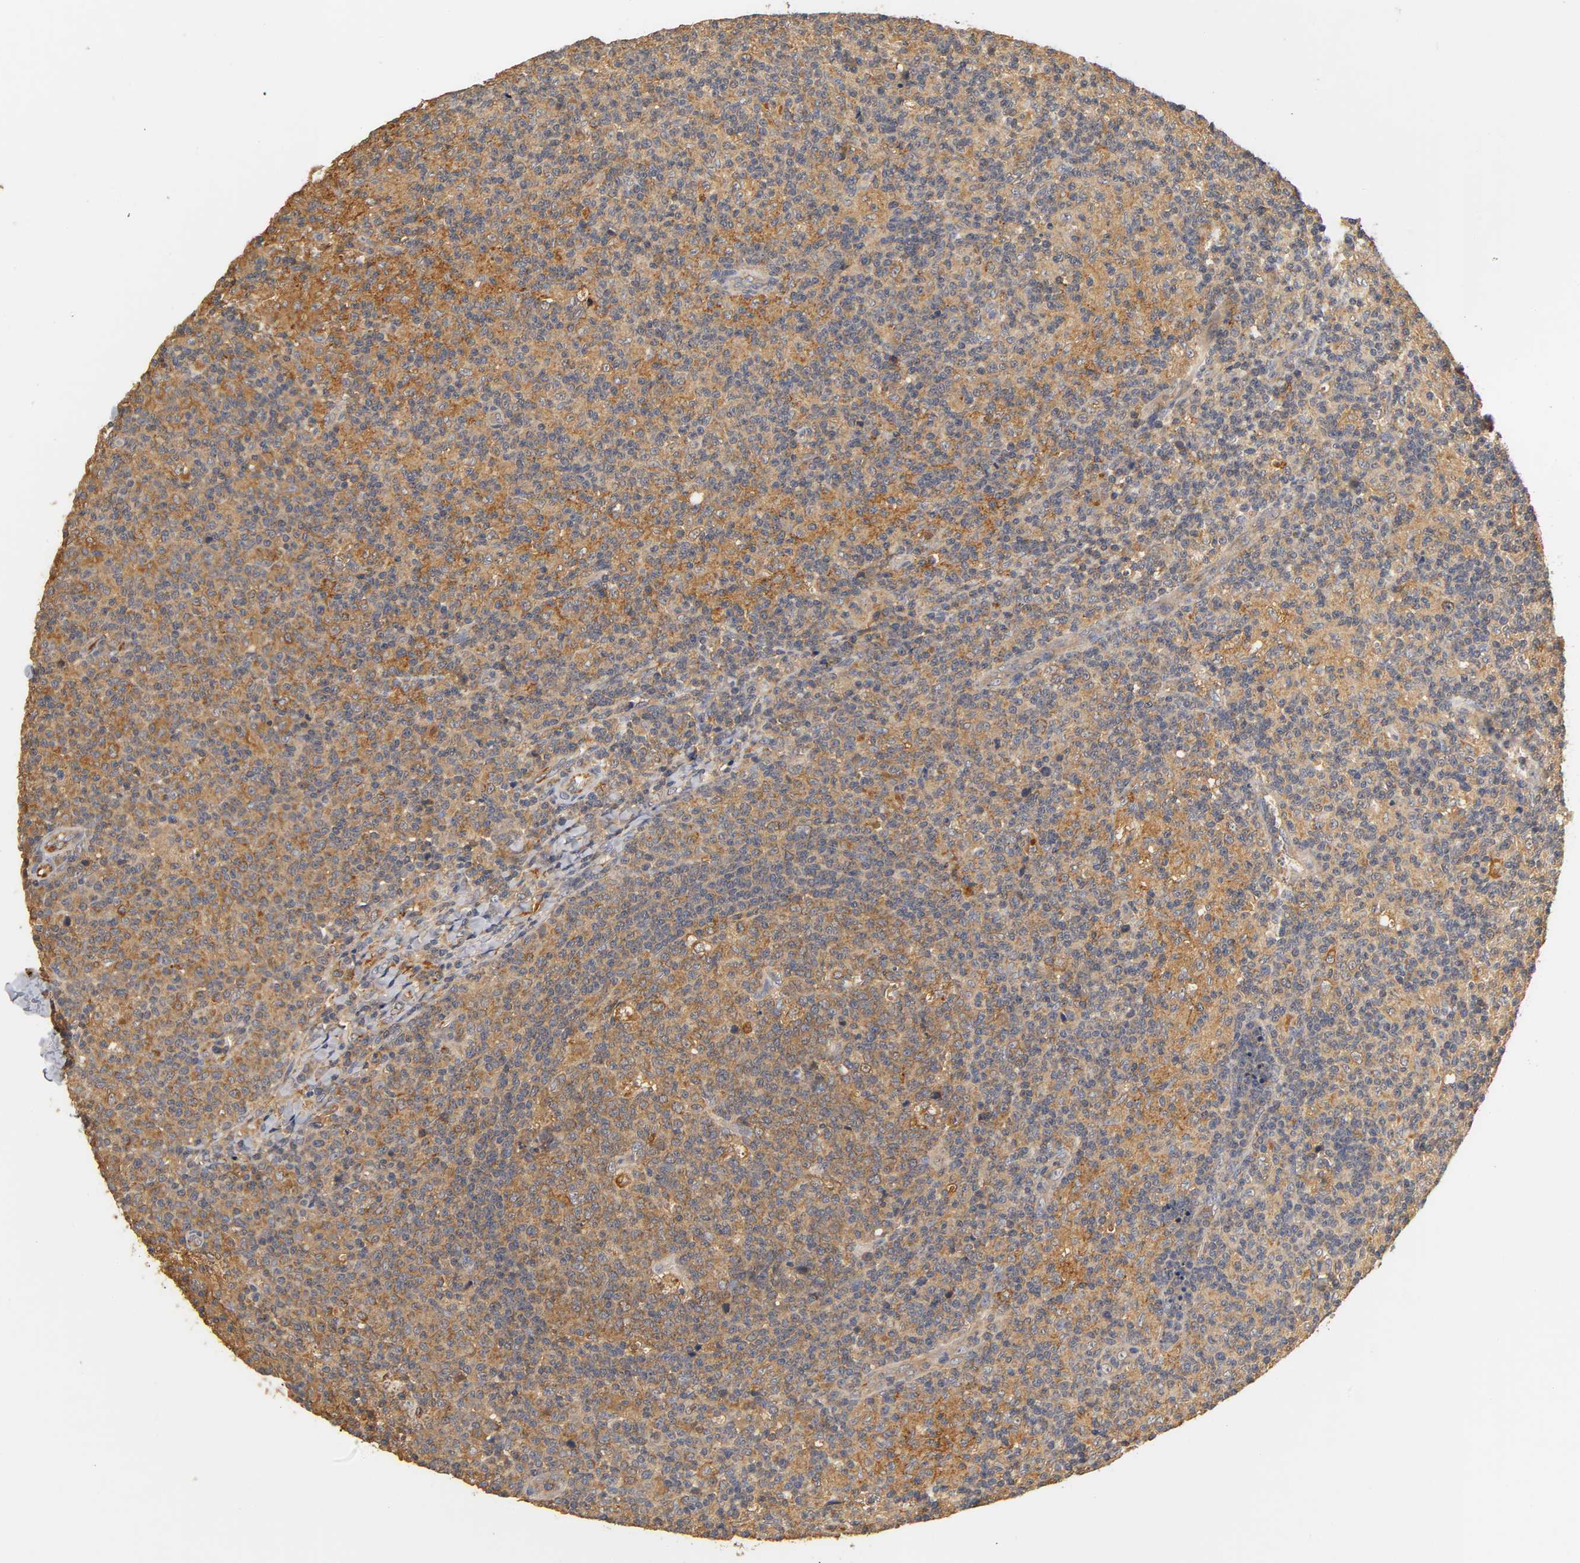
{"staining": {"intensity": "strong", "quantity": ">75%", "location": "cytoplasmic/membranous"}, "tissue": "lymph node", "cell_type": "Germinal center cells", "image_type": "normal", "snomed": [{"axis": "morphology", "description": "Normal tissue, NOS"}, {"axis": "morphology", "description": "Inflammation, NOS"}, {"axis": "topography", "description": "Lymph node"}], "caption": "Immunohistochemical staining of unremarkable human lymph node reveals high levels of strong cytoplasmic/membranous staining in about >75% of germinal center cells.", "gene": "SCAP", "patient": {"sex": "male", "age": 55}}